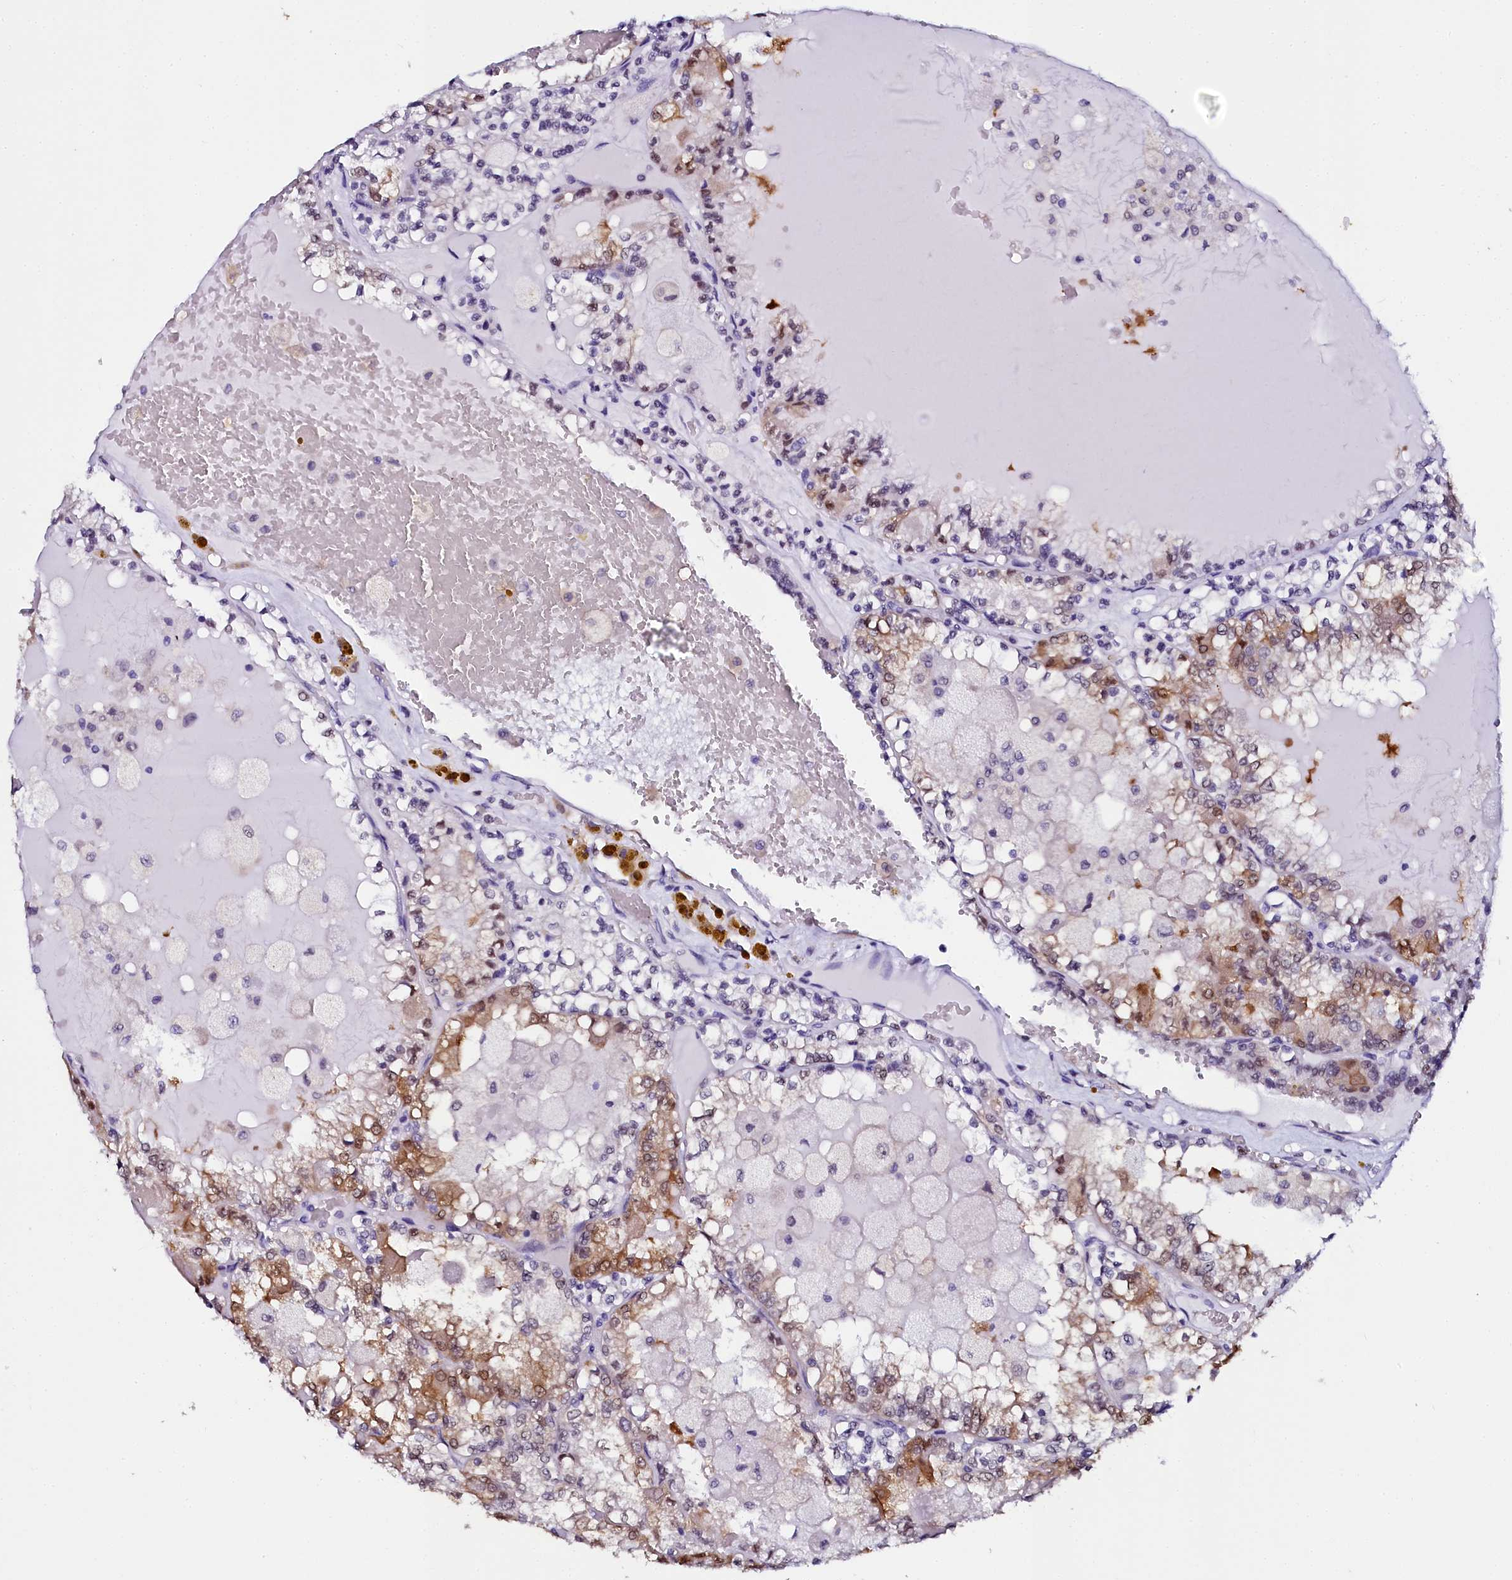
{"staining": {"intensity": "moderate", "quantity": "25%-75%", "location": "cytoplasmic/membranous,nuclear"}, "tissue": "renal cancer", "cell_type": "Tumor cells", "image_type": "cancer", "snomed": [{"axis": "morphology", "description": "Adenocarcinoma, NOS"}, {"axis": "topography", "description": "Kidney"}], "caption": "Moderate cytoplasmic/membranous and nuclear expression for a protein is identified in about 25%-75% of tumor cells of adenocarcinoma (renal) using immunohistochemistry (IHC).", "gene": "SORD", "patient": {"sex": "female", "age": 56}}